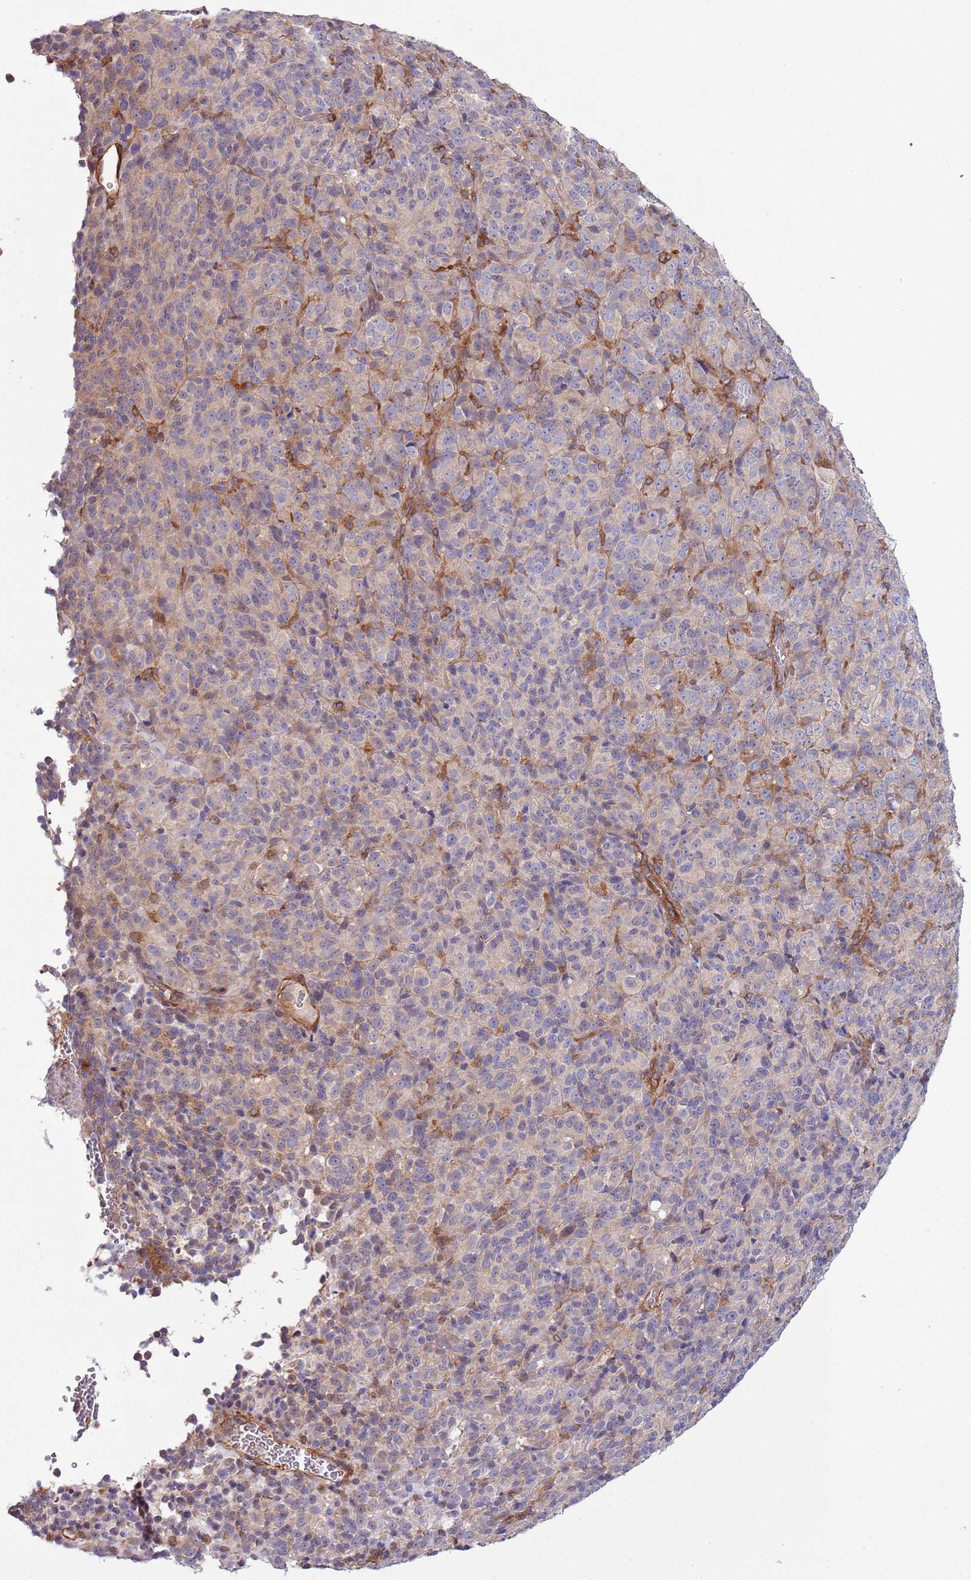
{"staining": {"intensity": "negative", "quantity": "none", "location": "none"}, "tissue": "melanoma", "cell_type": "Tumor cells", "image_type": "cancer", "snomed": [{"axis": "morphology", "description": "Malignant melanoma, Metastatic site"}, {"axis": "topography", "description": "Brain"}], "caption": "Malignant melanoma (metastatic site) was stained to show a protein in brown. There is no significant expression in tumor cells. (DAB immunohistochemistry visualized using brightfield microscopy, high magnification).", "gene": "LPIN2", "patient": {"sex": "female", "age": 56}}